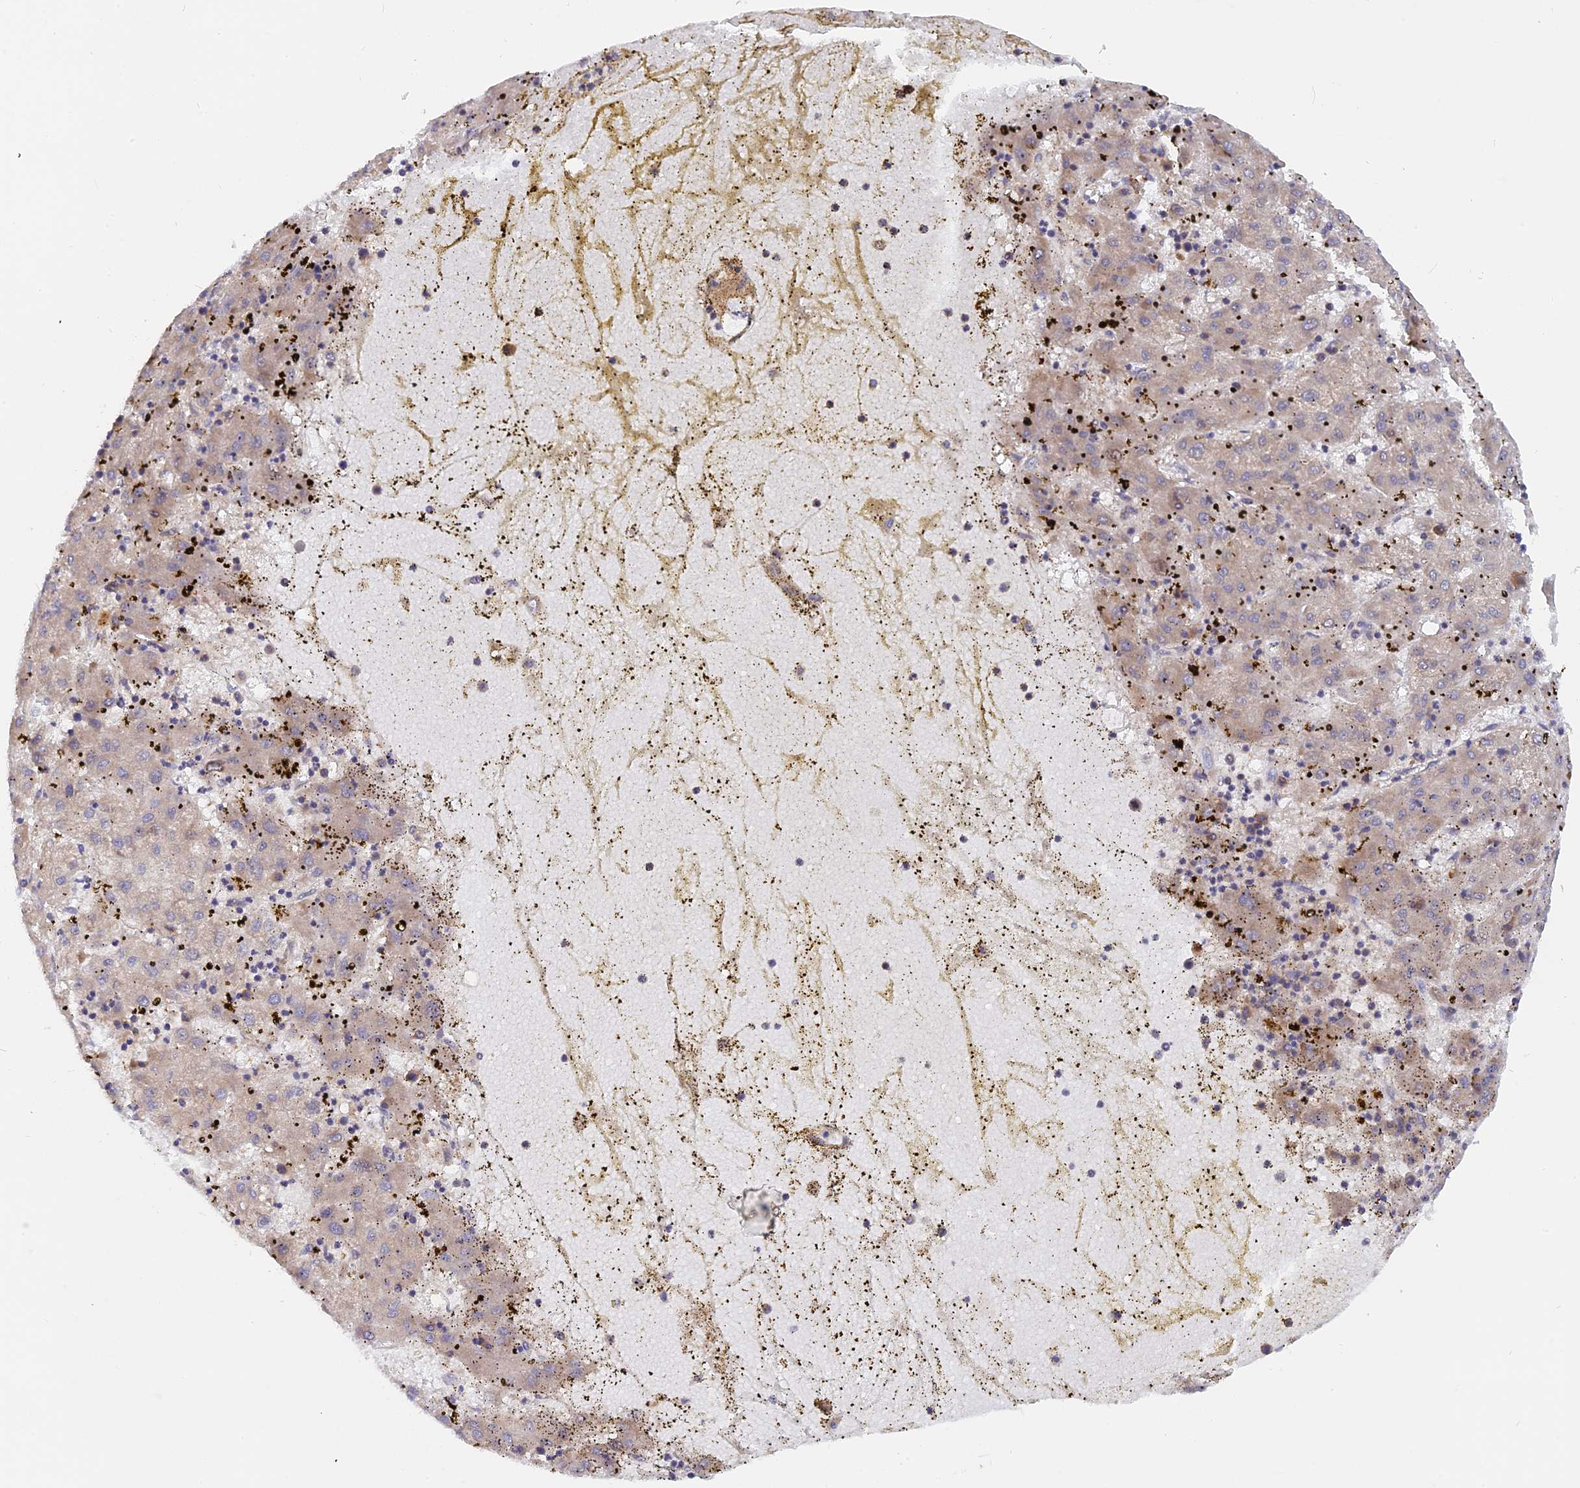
{"staining": {"intensity": "weak", "quantity": "<25%", "location": "cytoplasmic/membranous"}, "tissue": "liver cancer", "cell_type": "Tumor cells", "image_type": "cancer", "snomed": [{"axis": "morphology", "description": "Carcinoma, Hepatocellular, NOS"}, {"axis": "topography", "description": "Liver"}], "caption": "DAB (3,3'-diaminobenzidine) immunohistochemical staining of human hepatocellular carcinoma (liver) displays no significant expression in tumor cells. The staining was performed using DAB (3,3'-diaminobenzidine) to visualize the protein expression in brown, while the nuclei were stained in blue with hematoxylin (Magnification: 20x).", "gene": "IL21R", "patient": {"sex": "male", "age": 72}}